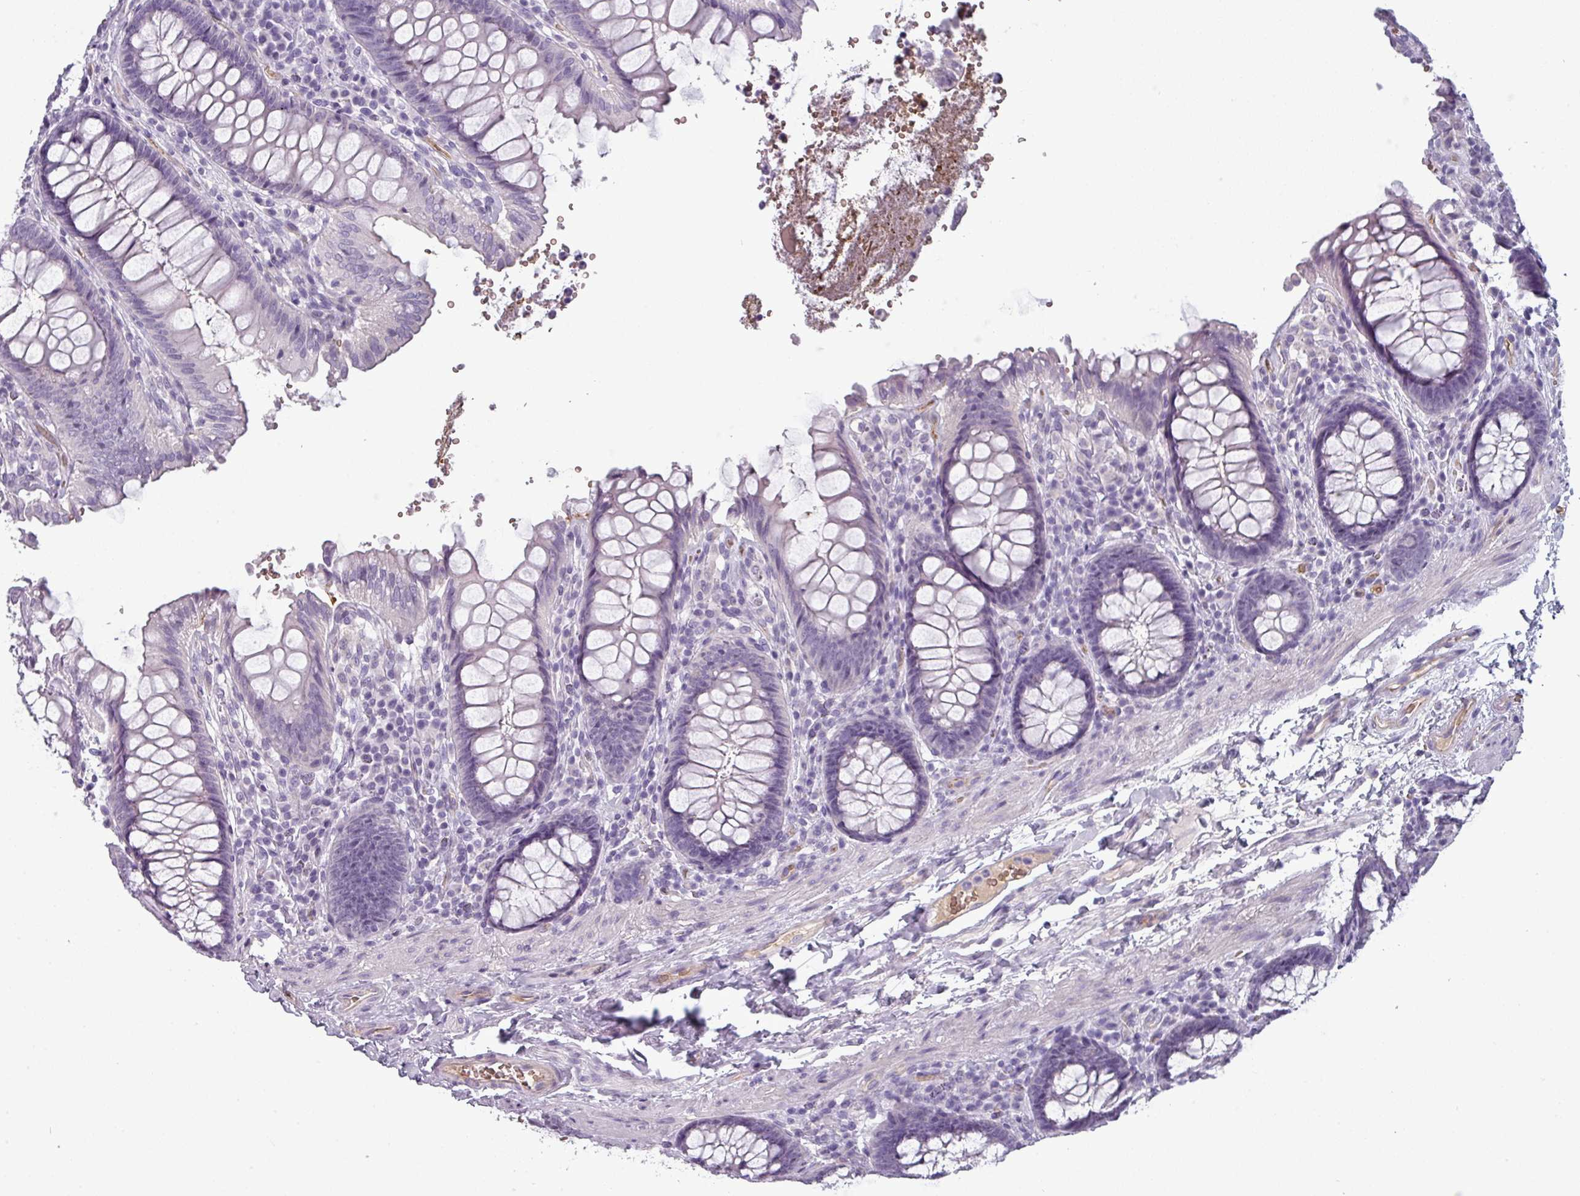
{"staining": {"intensity": "moderate", "quantity": "<25%", "location": "cytoplasmic/membranous"}, "tissue": "colon", "cell_type": "Endothelial cells", "image_type": "normal", "snomed": [{"axis": "morphology", "description": "Normal tissue, NOS"}, {"axis": "topography", "description": "Colon"}], "caption": "A brown stain shows moderate cytoplasmic/membranous expression of a protein in endothelial cells of unremarkable colon. The protein of interest is stained brown, and the nuclei are stained in blue (DAB IHC with brightfield microscopy, high magnification).", "gene": "AREL1", "patient": {"sex": "male", "age": 84}}